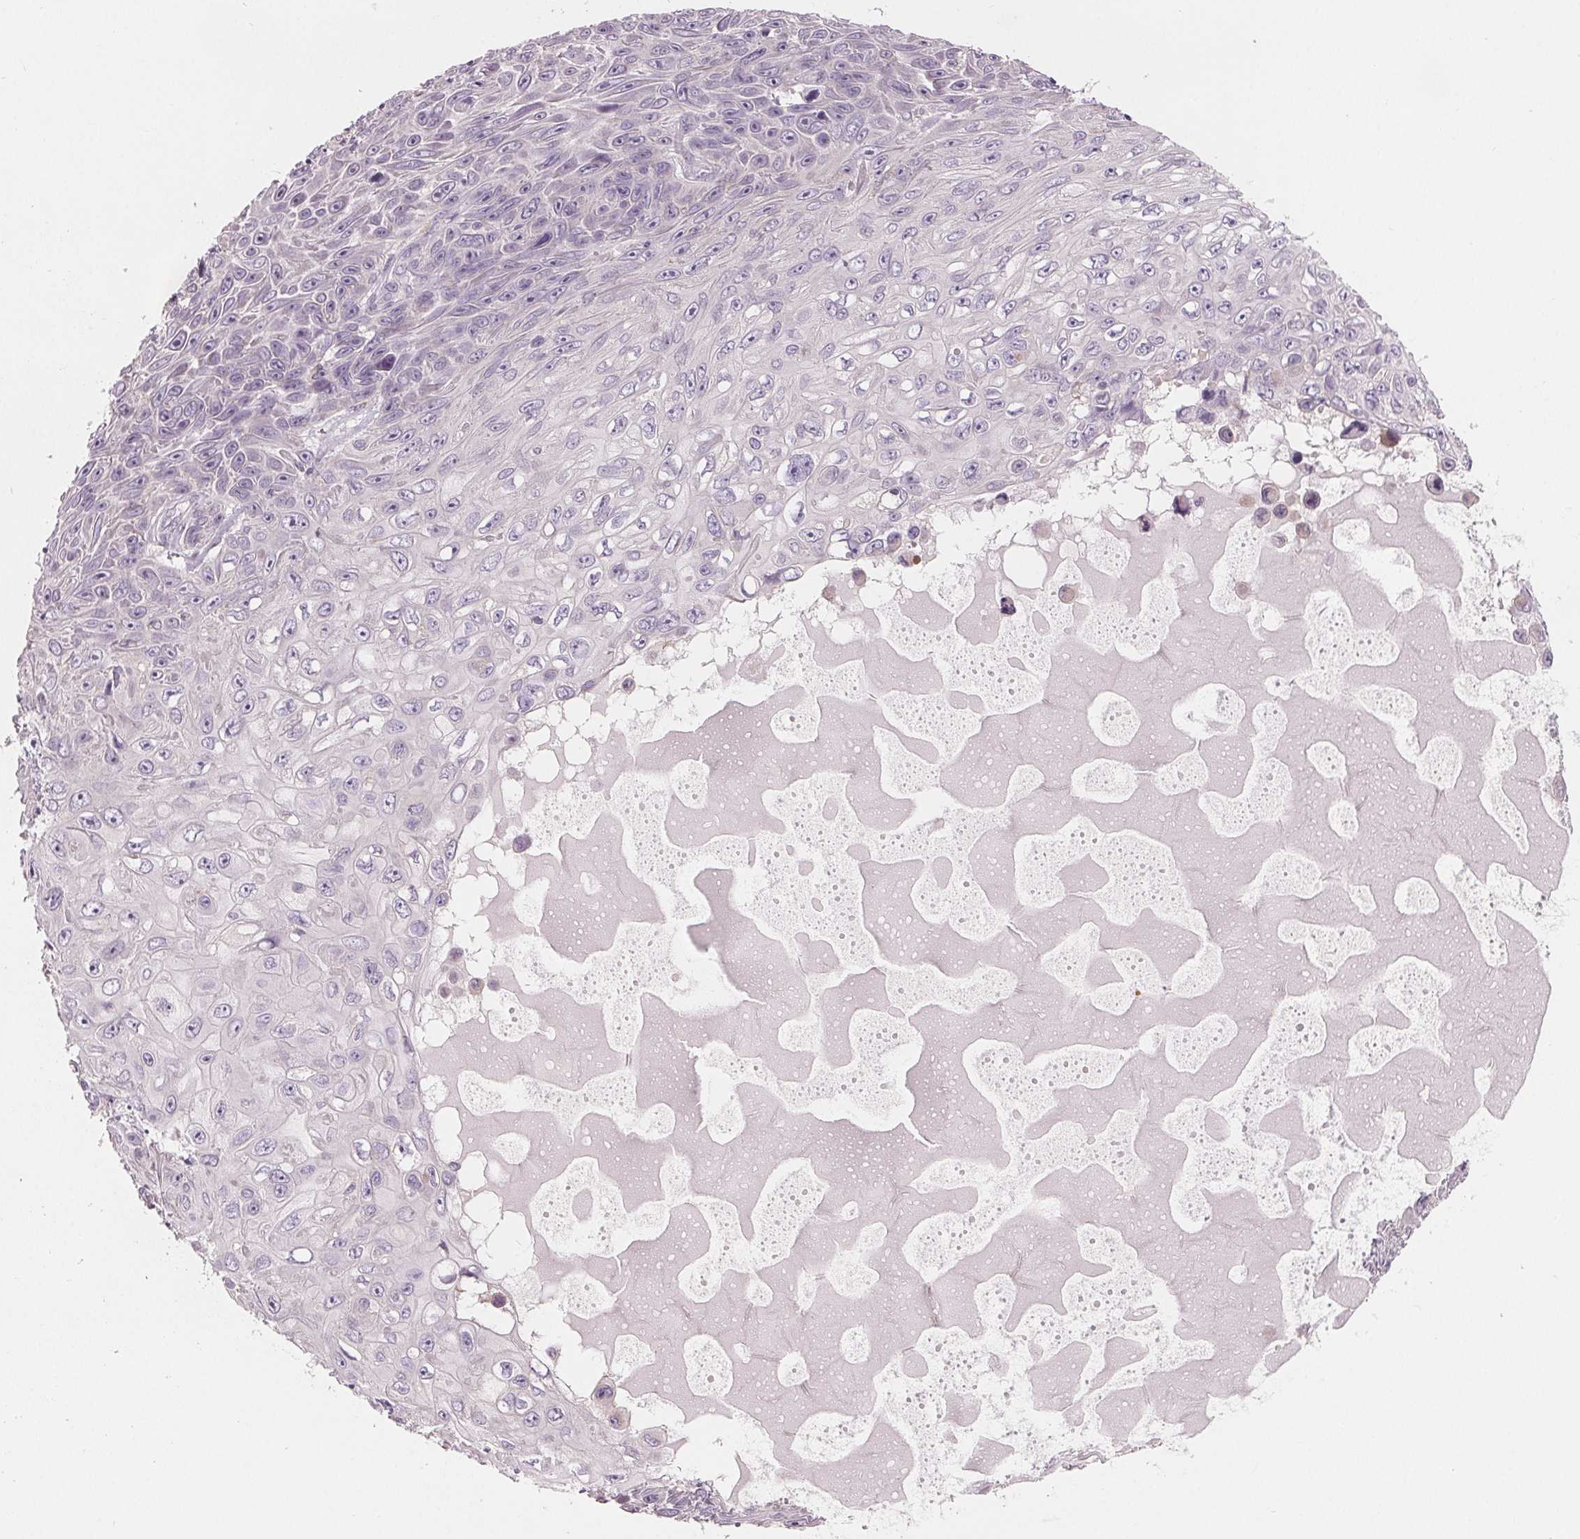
{"staining": {"intensity": "negative", "quantity": "none", "location": "none"}, "tissue": "skin cancer", "cell_type": "Tumor cells", "image_type": "cancer", "snomed": [{"axis": "morphology", "description": "Squamous cell carcinoma, NOS"}, {"axis": "topography", "description": "Skin"}], "caption": "This is a histopathology image of immunohistochemistry staining of skin cancer, which shows no staining in tumor cells.", "gene": "VTCN1", "patient": {"sex": "male", "age": 82}}